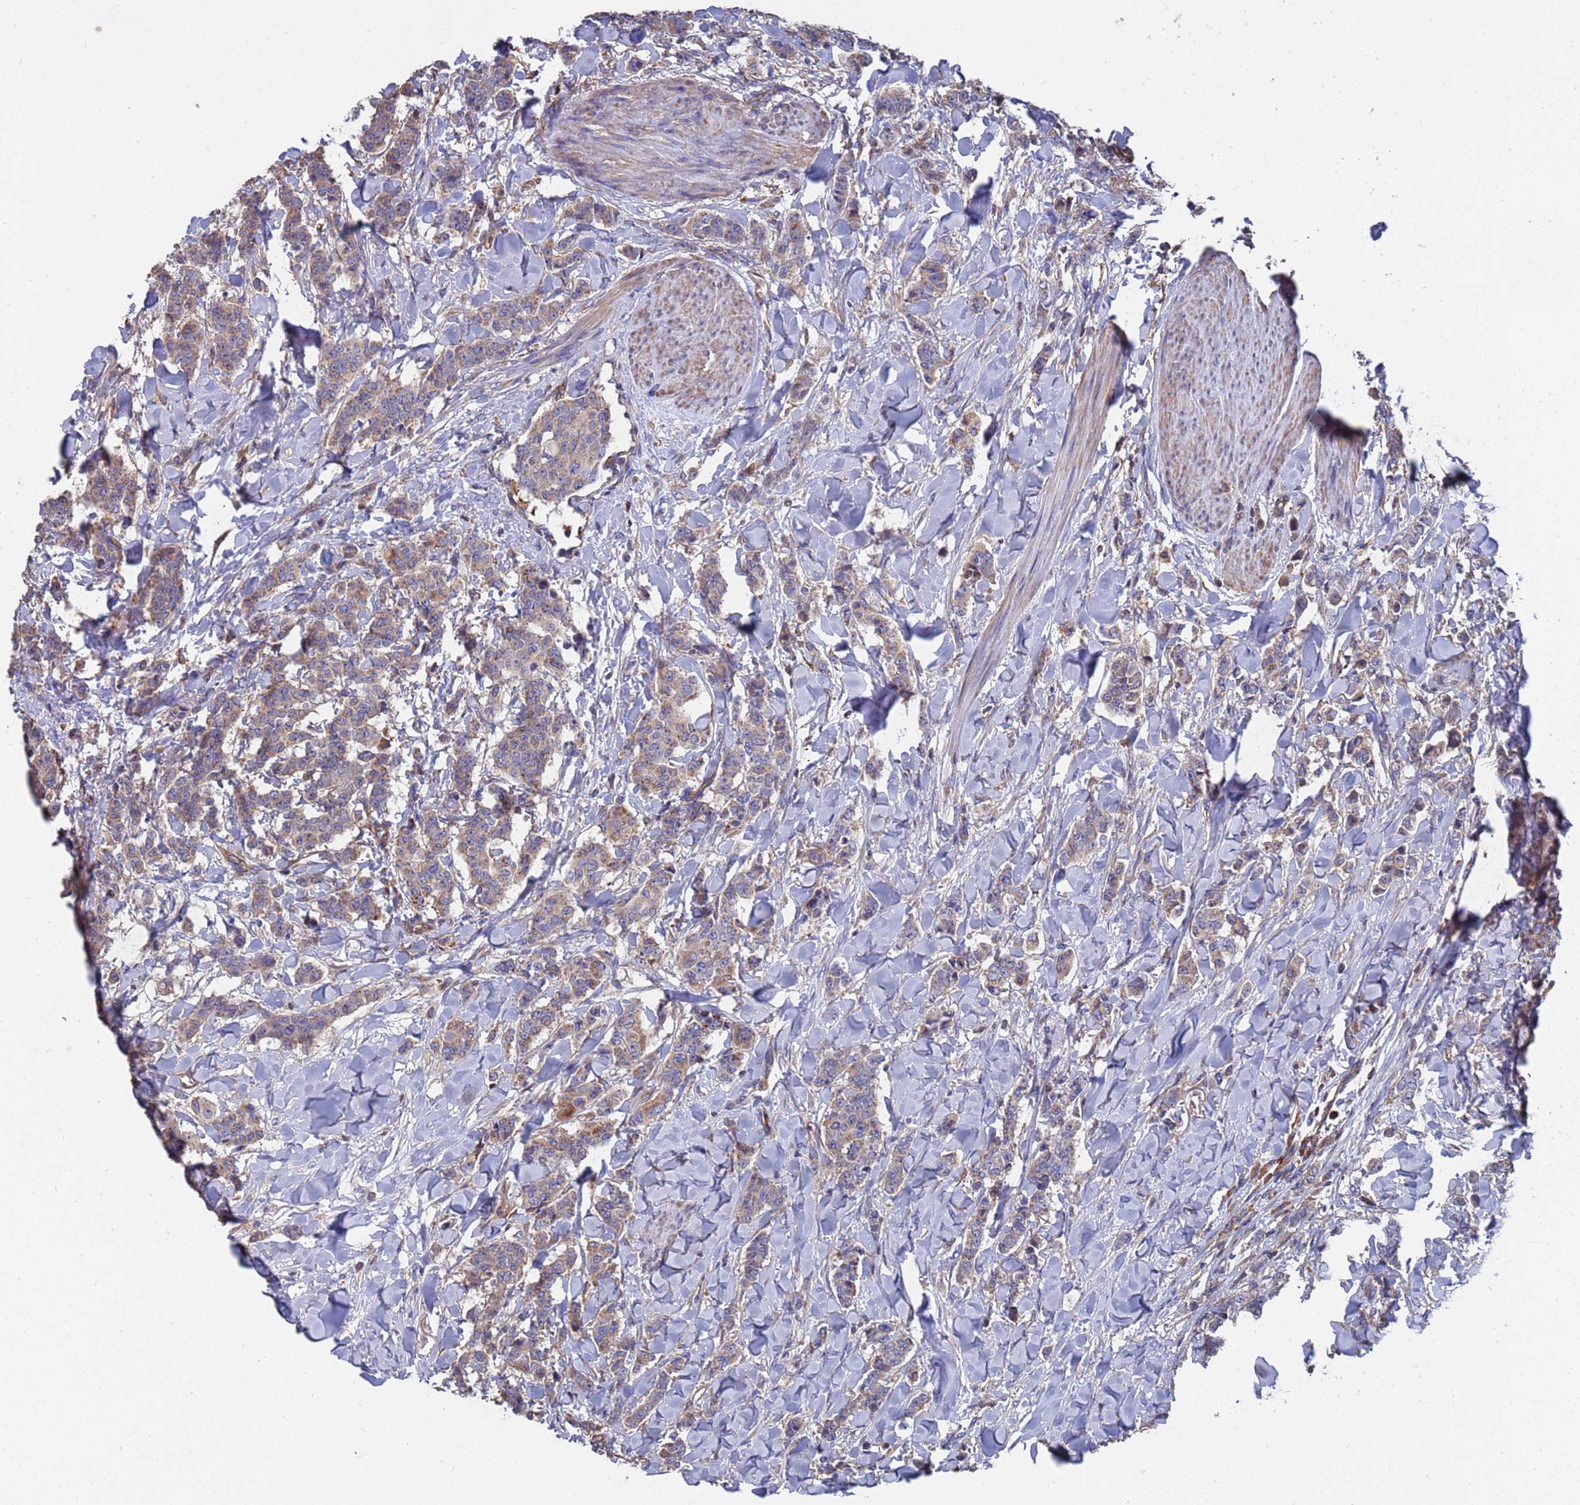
{"staining": {"intensity": "weak", "quantity": ">75%", "location": "cytoplasmic/membranous"}, "tissue": "breast cancer", "cell_type": "Tumor cells", "image_type": "cancer", "snomed": [{"axis": "morphology", "description": "Duct carcinoma"}, {"axis": "topography", "description": "Breast"}], "caption": "IHC staining of breast infiltrating ductal carcinoma, which displays low levels of weak cytoplasmic/membranous staining in about >75% of tumor cells indicating weak cytoplasmic/membranous protein positivity. The staining was performed using DAB (brown) for protein detection and nuclei were counterstained in hematoxylin (blue).", "gene": "PYCR1", "patient": {"sex": "female", "age": 40}}